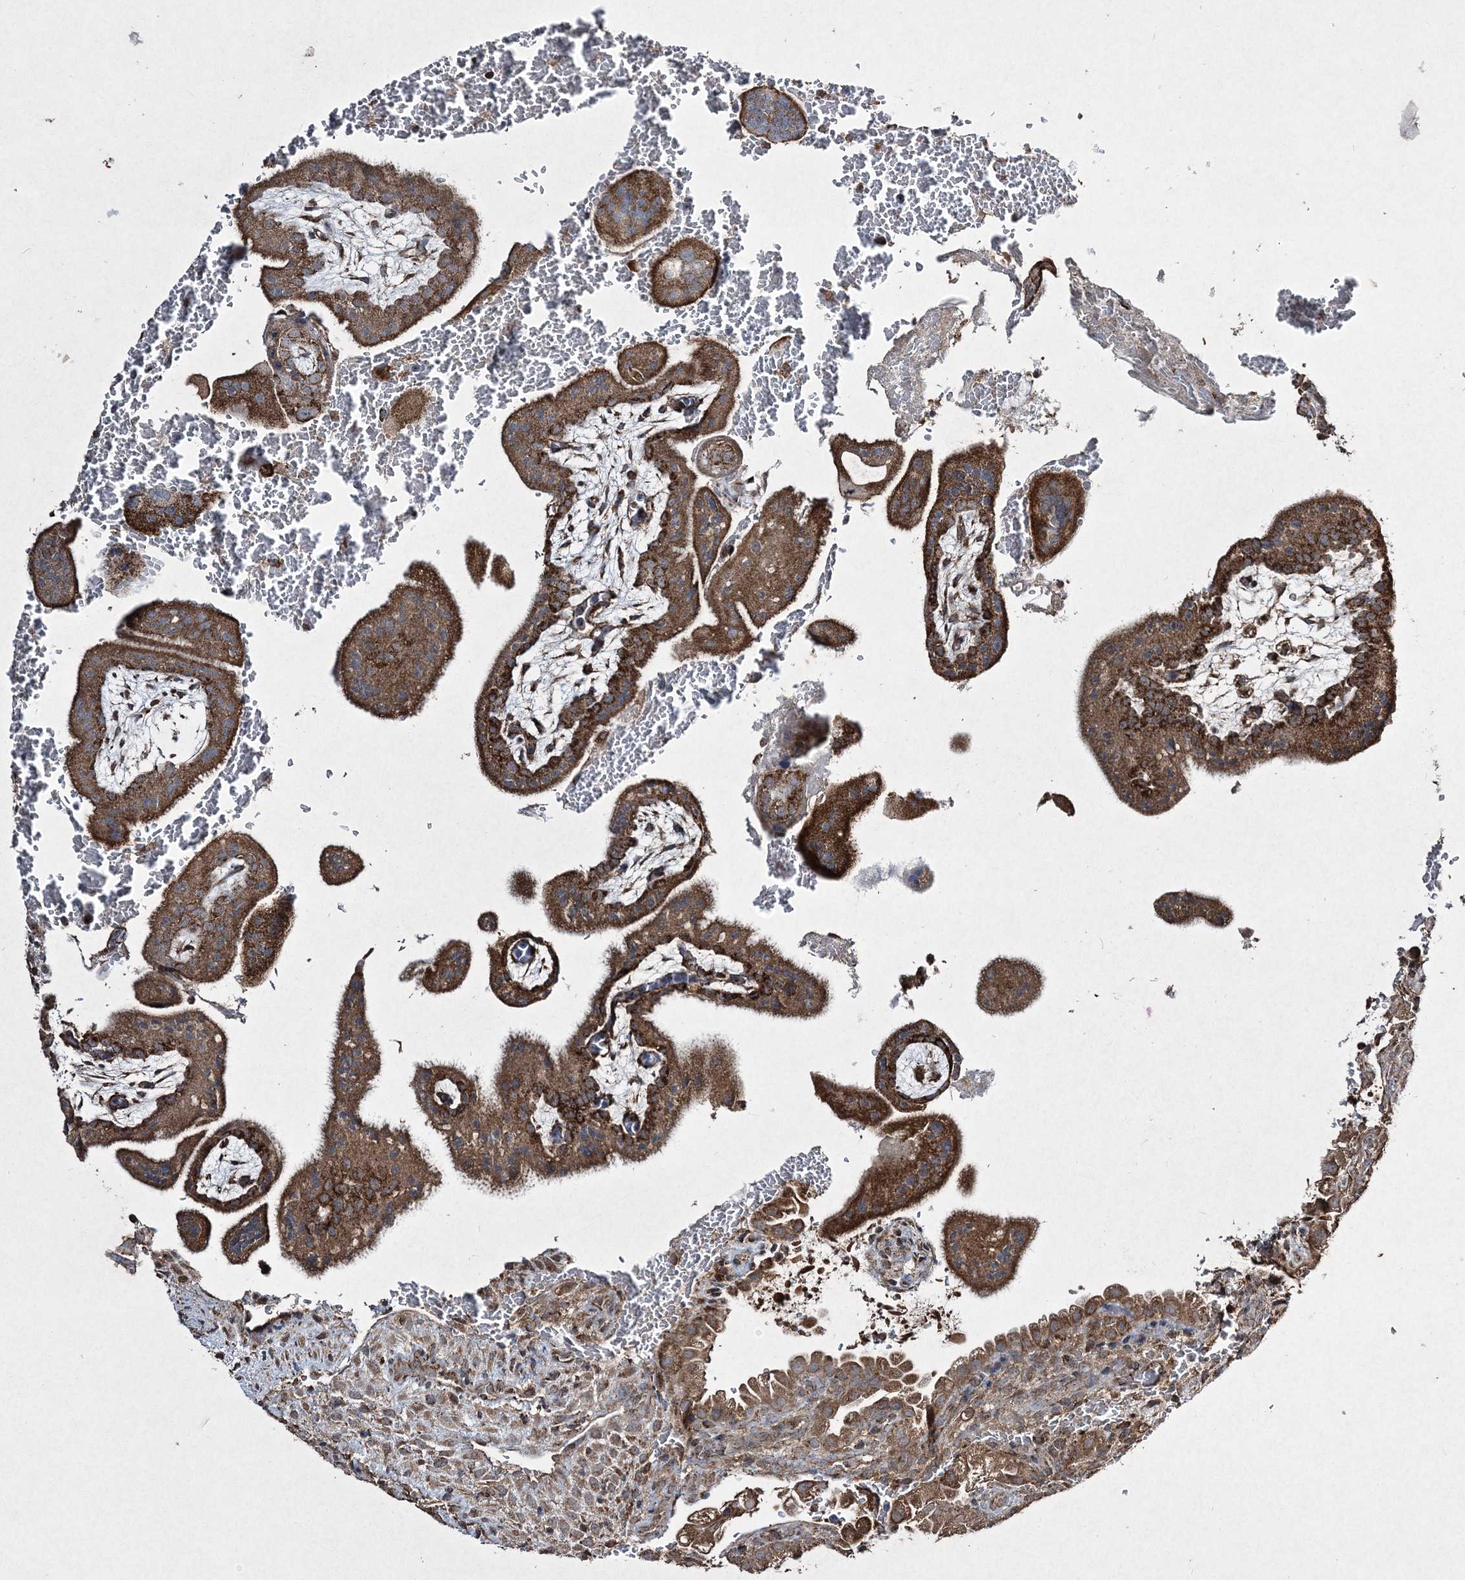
{"staining": {"intensity": "moderate", "quantity": ">75%", "location": "cytoplasmic/membranous"}, "tissue": "placenta", "cell_type": "Decidual cells", "image_type": "normal", "snomed": [{"axis": "morphology", "description": "Normal tissue, NOS"}, {"axis": "topography", "description": "Placenta"}], "caption": "Immunohistochemistry (IHC) image of normal placenta: human placenta stained using immunohistochemistry (IHC) demonstrates medium levels of moderate protein expression localized specifically in the cytoplasmic/membranous of decidual cells, appearing as a cytoplasmic/membranous brown color.", "gene": "GRSF1", "patient": {"sex": "female", "age": 35}}